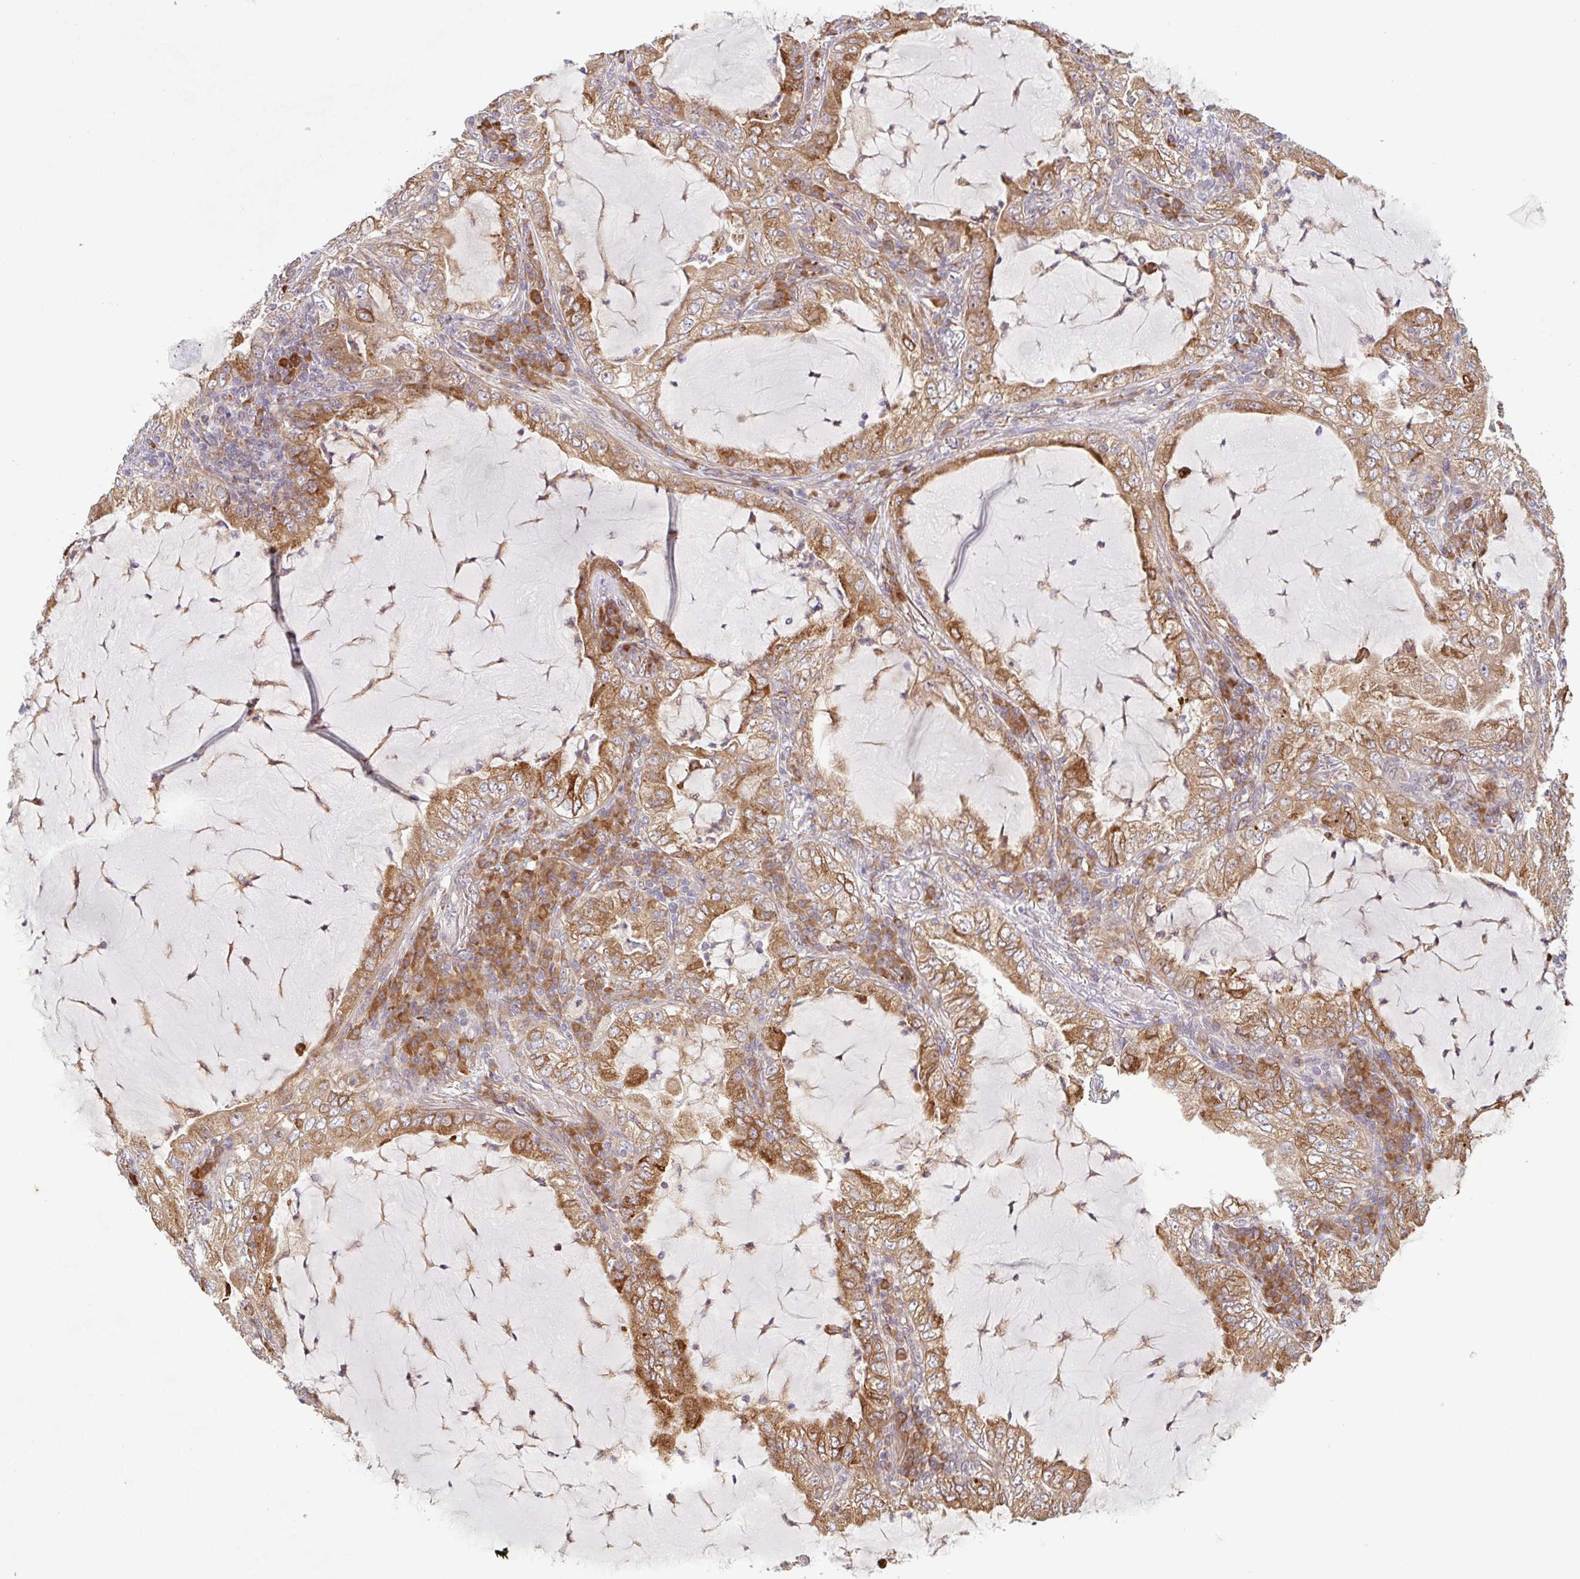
{"staining": {"intensity": "moderate", "quantity": ">75%", "location": "cytoplasmic/membranous"}, "tissue": "lung cancer", "cell_type": "Tumor cells", "image_type": "cancer", "snomed": [{"axis": "morphology", "description": "Adenocarcinoma, NOS"}, {"axis": "topography", "description": "Lung"}], "caption": "Brown immunohistochemical staining in human lung cancer exhibits moderate cytoplasmic/membranous positivity in about >75% of tumor cells.", "gene": "RIT1", "patient": {"sex": "female", "age": 73}}